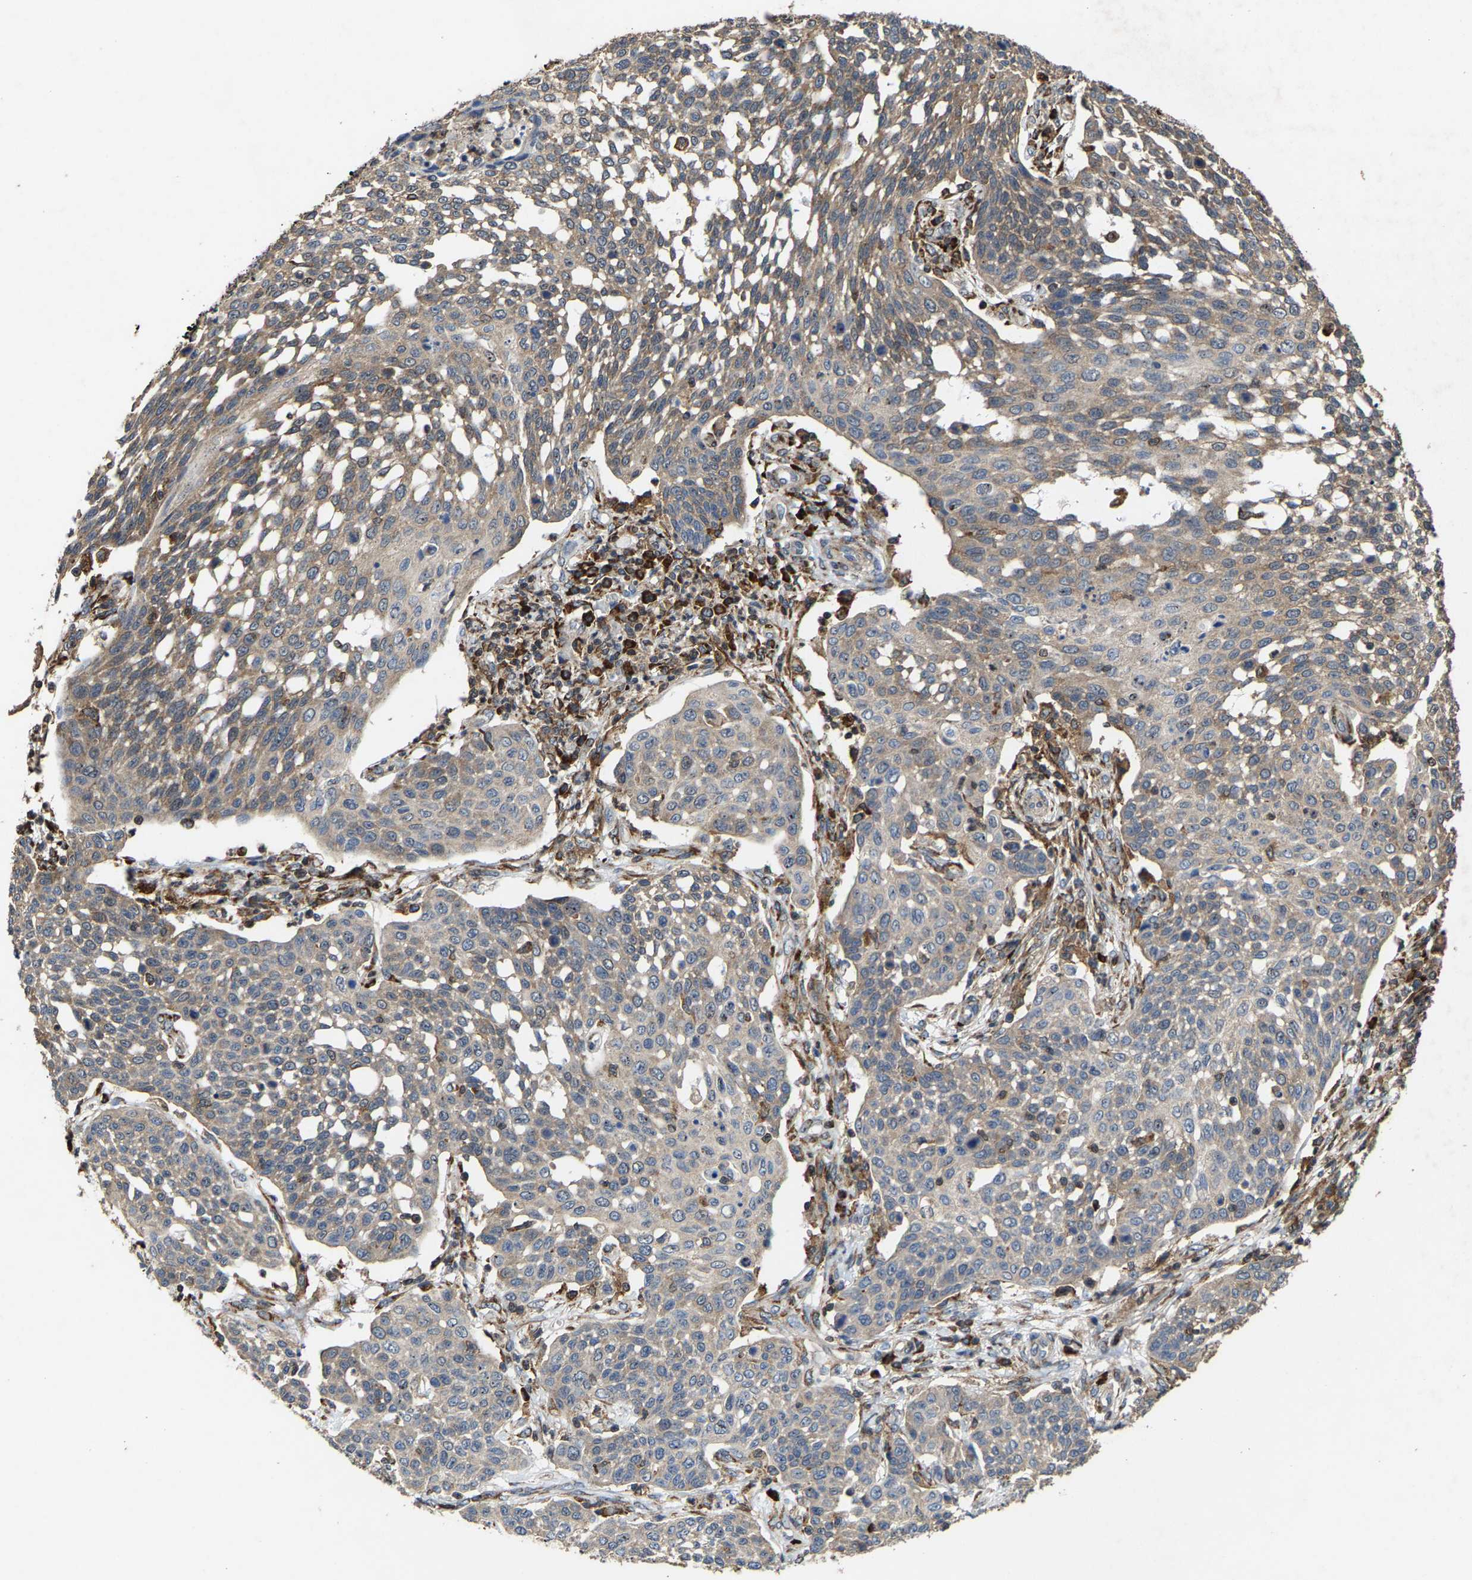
{"staining": {"intensity": "weak", "quantity": ">75%", "location": "cytoplasmic/membranous"}, "tissue": "cervical cancer", "cell_type": "Tumor cells", "image_type": "cancer", "snomed": [{"axis": "morphology", "description": "Squamous cell carcinoma, NOS"}, {"axis": "topography", "description": "Cervix"}], "caption": "Immunohistochemical staining of cervical squamous cell carcinoma displays low levels of weak cytoplasmic/membranous protein staining in about >75% of tumor cells.", "gene": "FGD3", "patient": {"sex": "female", "age": 34}}